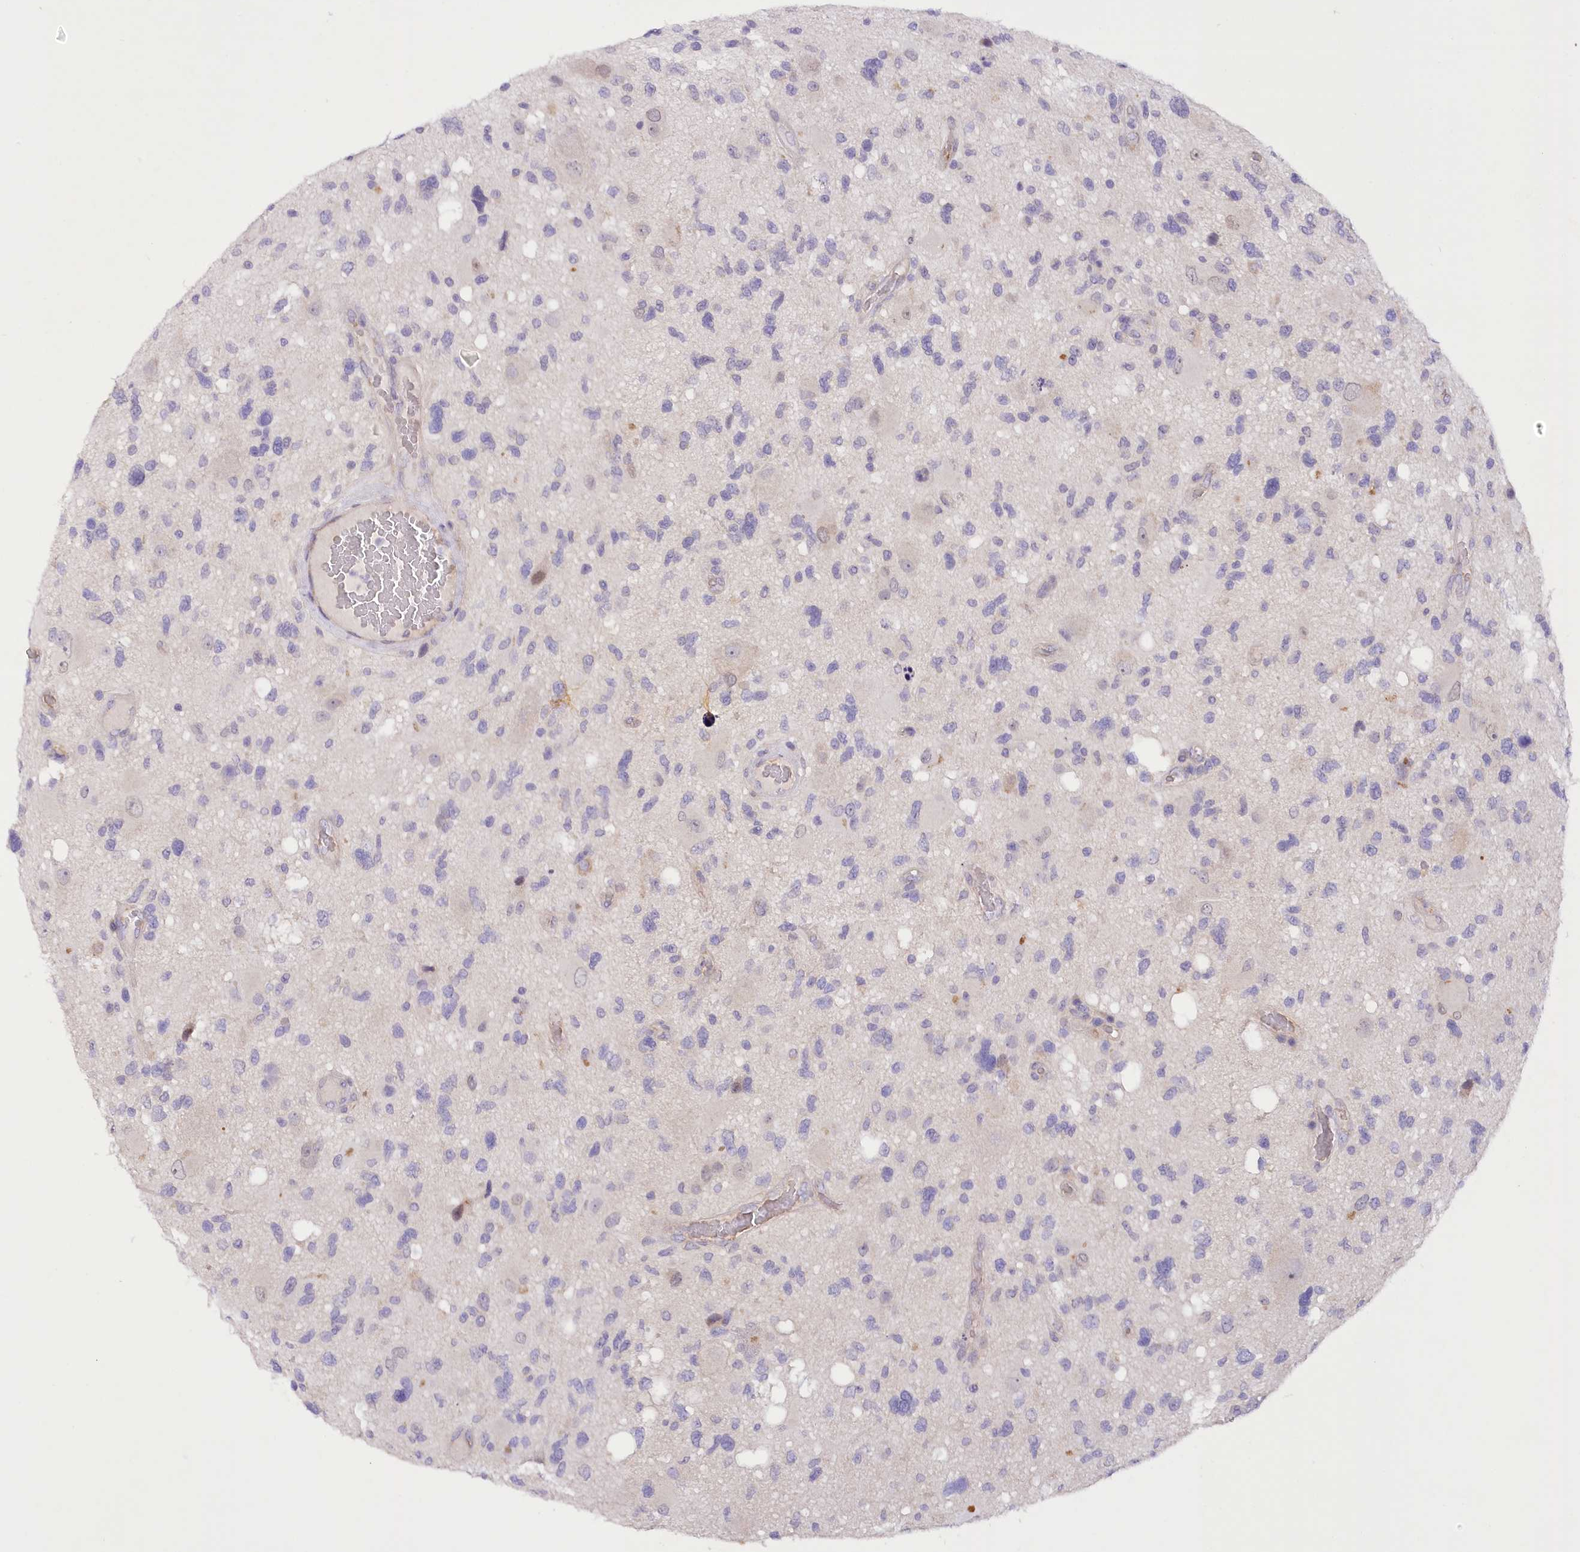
{"staining": {"intensity": "moderate", "quantity": "<25%", "location": "cytoplasmic/membranous"}, "tissue": "glioma", "cell_type": "Tumor cells", "image_type": "cancer", "snomed": [{"axis": "morphology", "description": "Glioma, malignant, High grade"}, {"axis": "topography", "description": "Brain"}], "caption": "The immunohistochemical stain shows moderate cytoplasmic/membranous staining in tumor cells of glioma tissue.", "gene": "DCUN1D1", "patient": {"sex": "male", "age": 33}}